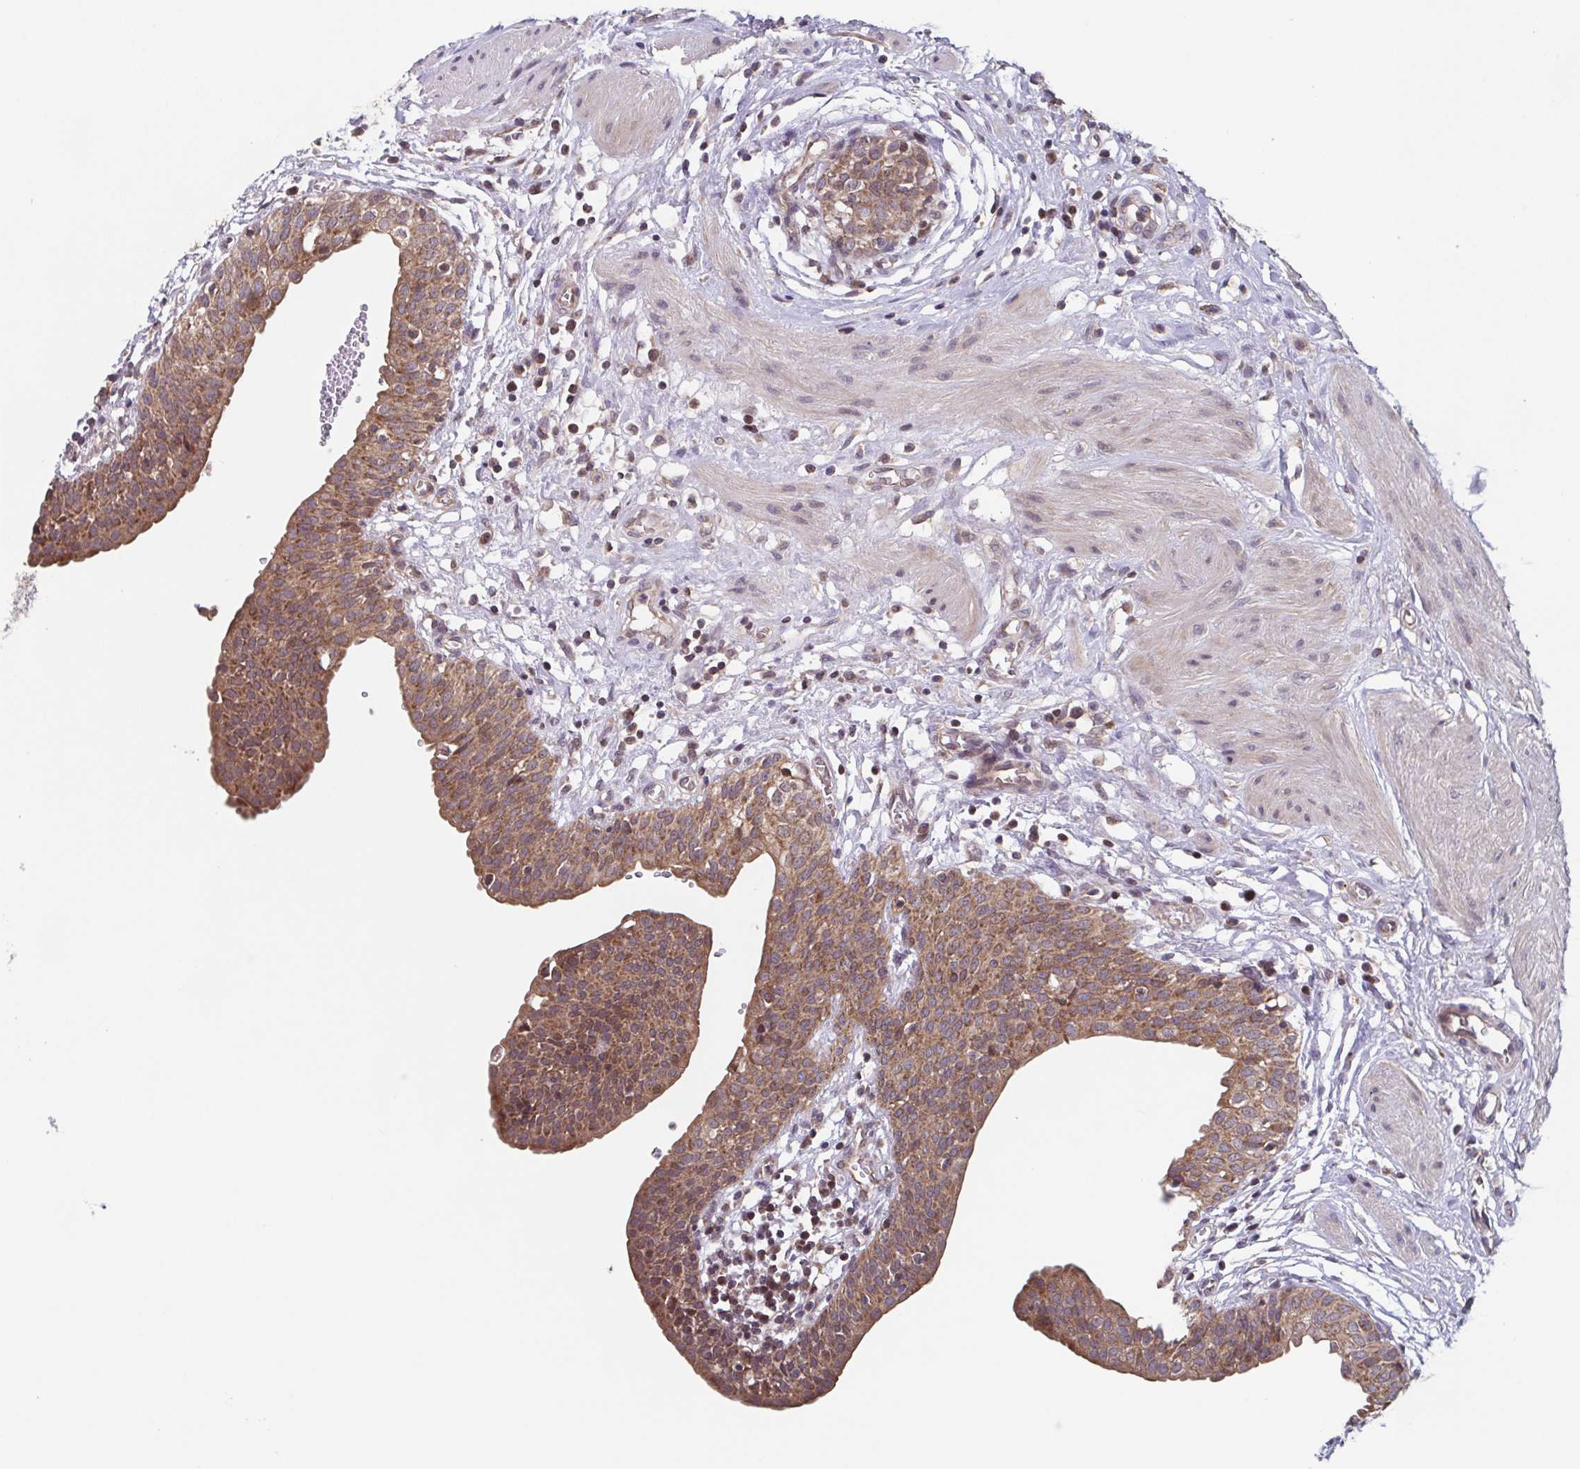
{"staining": {"intensity": "moderate", "quantity": ">75%", "location": "cytoplasmic/membranous"}, "tissue": "urinary bladder", "cell_type": "Urothelial cells", "image_type": "normal", "snomed": [{"axis": "morphology", "description": "Normal tissue, NOS"}, {"axis": "topography", "description": "Urinary bladder"}], "caption": "Normal urinary bladder shows moderate cytoplasmic/membranous positivity in about >75% of urothelial cells.", "gene": "TTC19", "patient": {"sex": "male", "age": 55}}